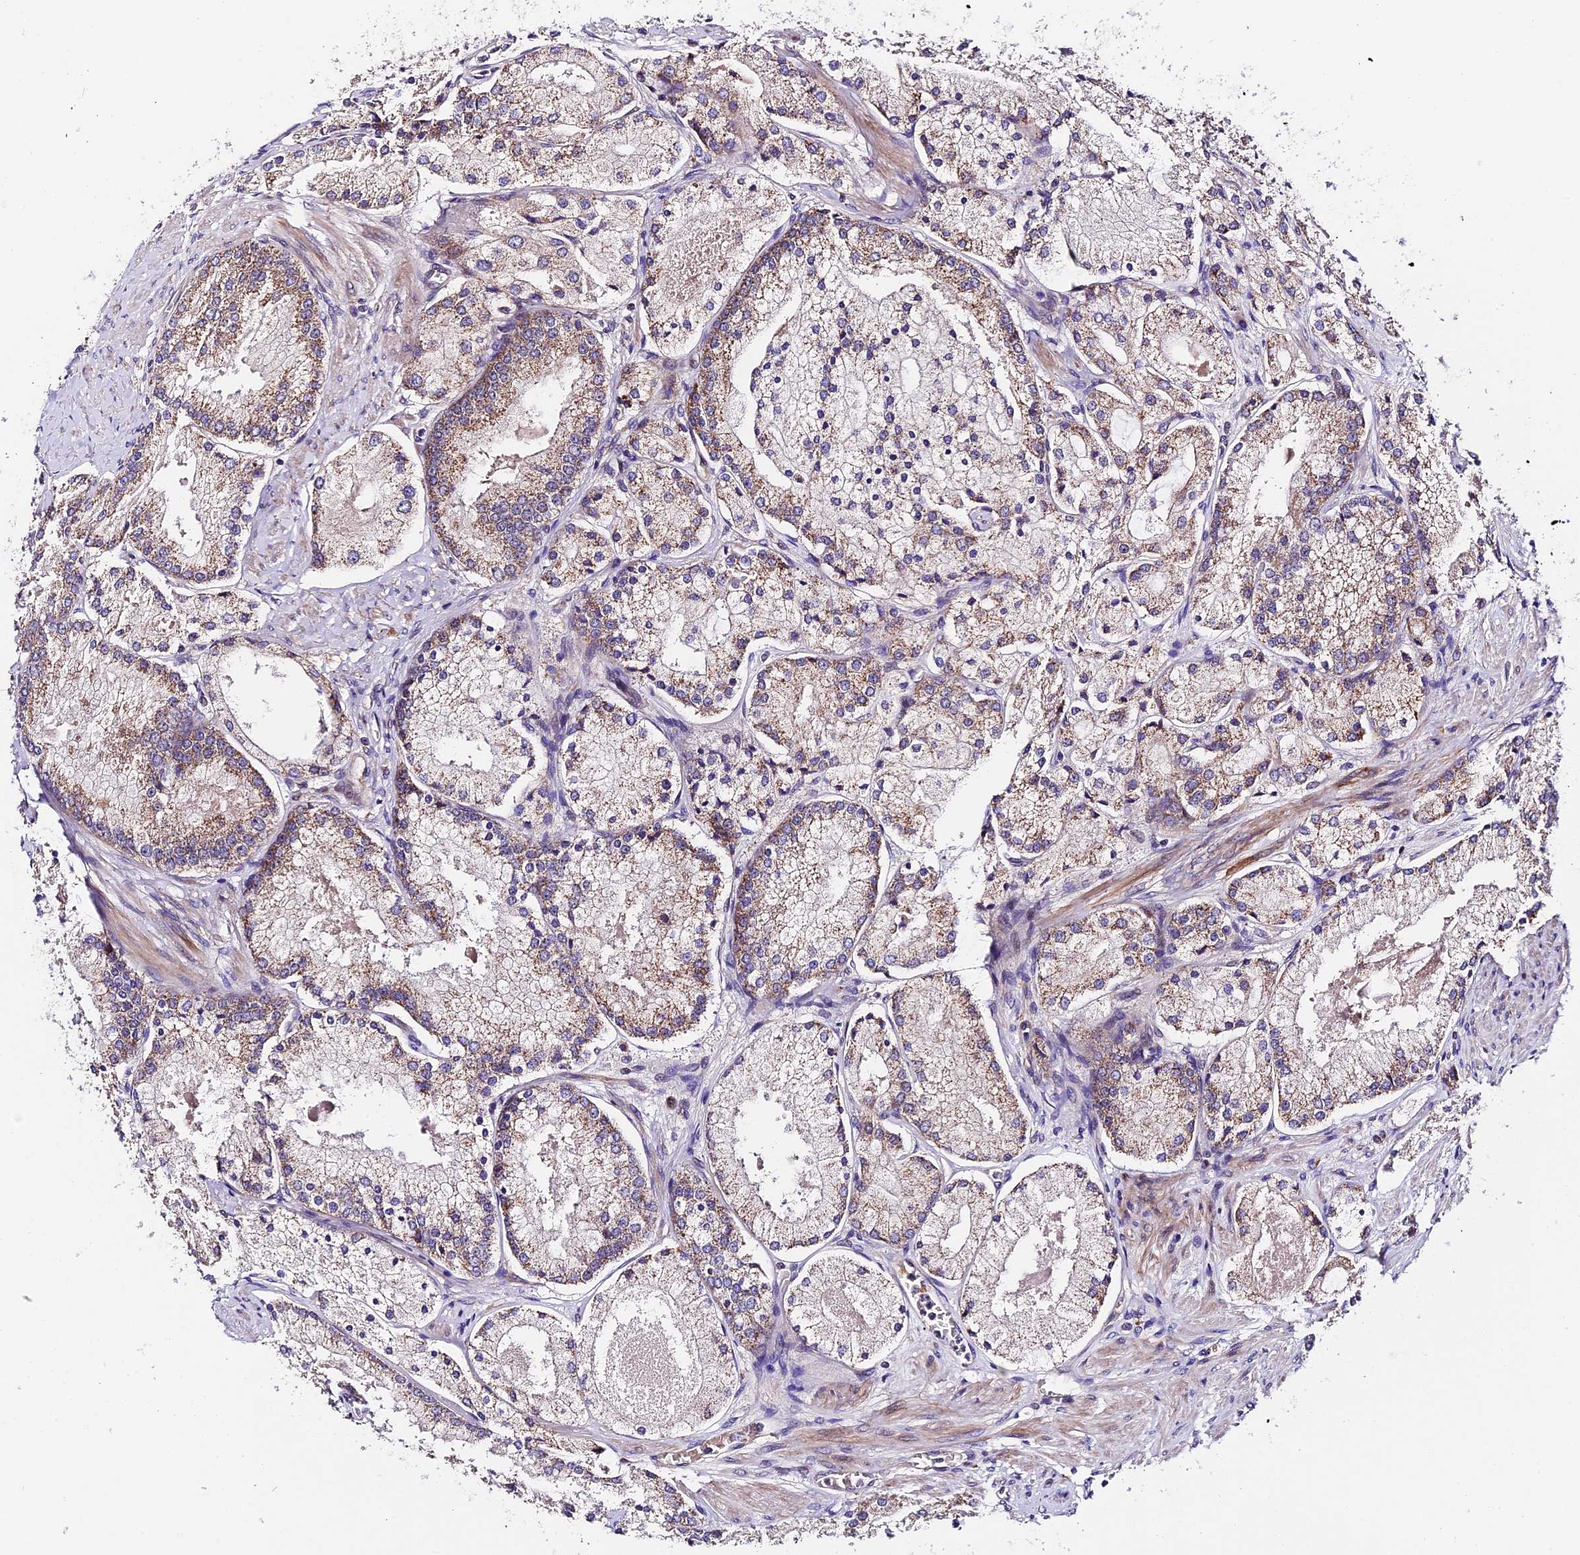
{"staining": {"intensity": "moderate", "quantity": ">75%", "location": "cytoplasmic/membranous"}, "tissue": "prostate cancer", "cell_type": "Tumor cells", "image_type": "cancer", "snomed": [{"axis": "morphology", "description": "Adenocarcinoma, Low grade"}, {"axis": "topography", "description": "Prostate"}], "caption": "Prostate cancer tissue exhibits moderate cytoplasmic/membranous positivity in approximately >75% of tumor cells, visualized by immunohistochemistry.", "gene": "TRMT1", "patient": {"sex": "male", "age": 74}}